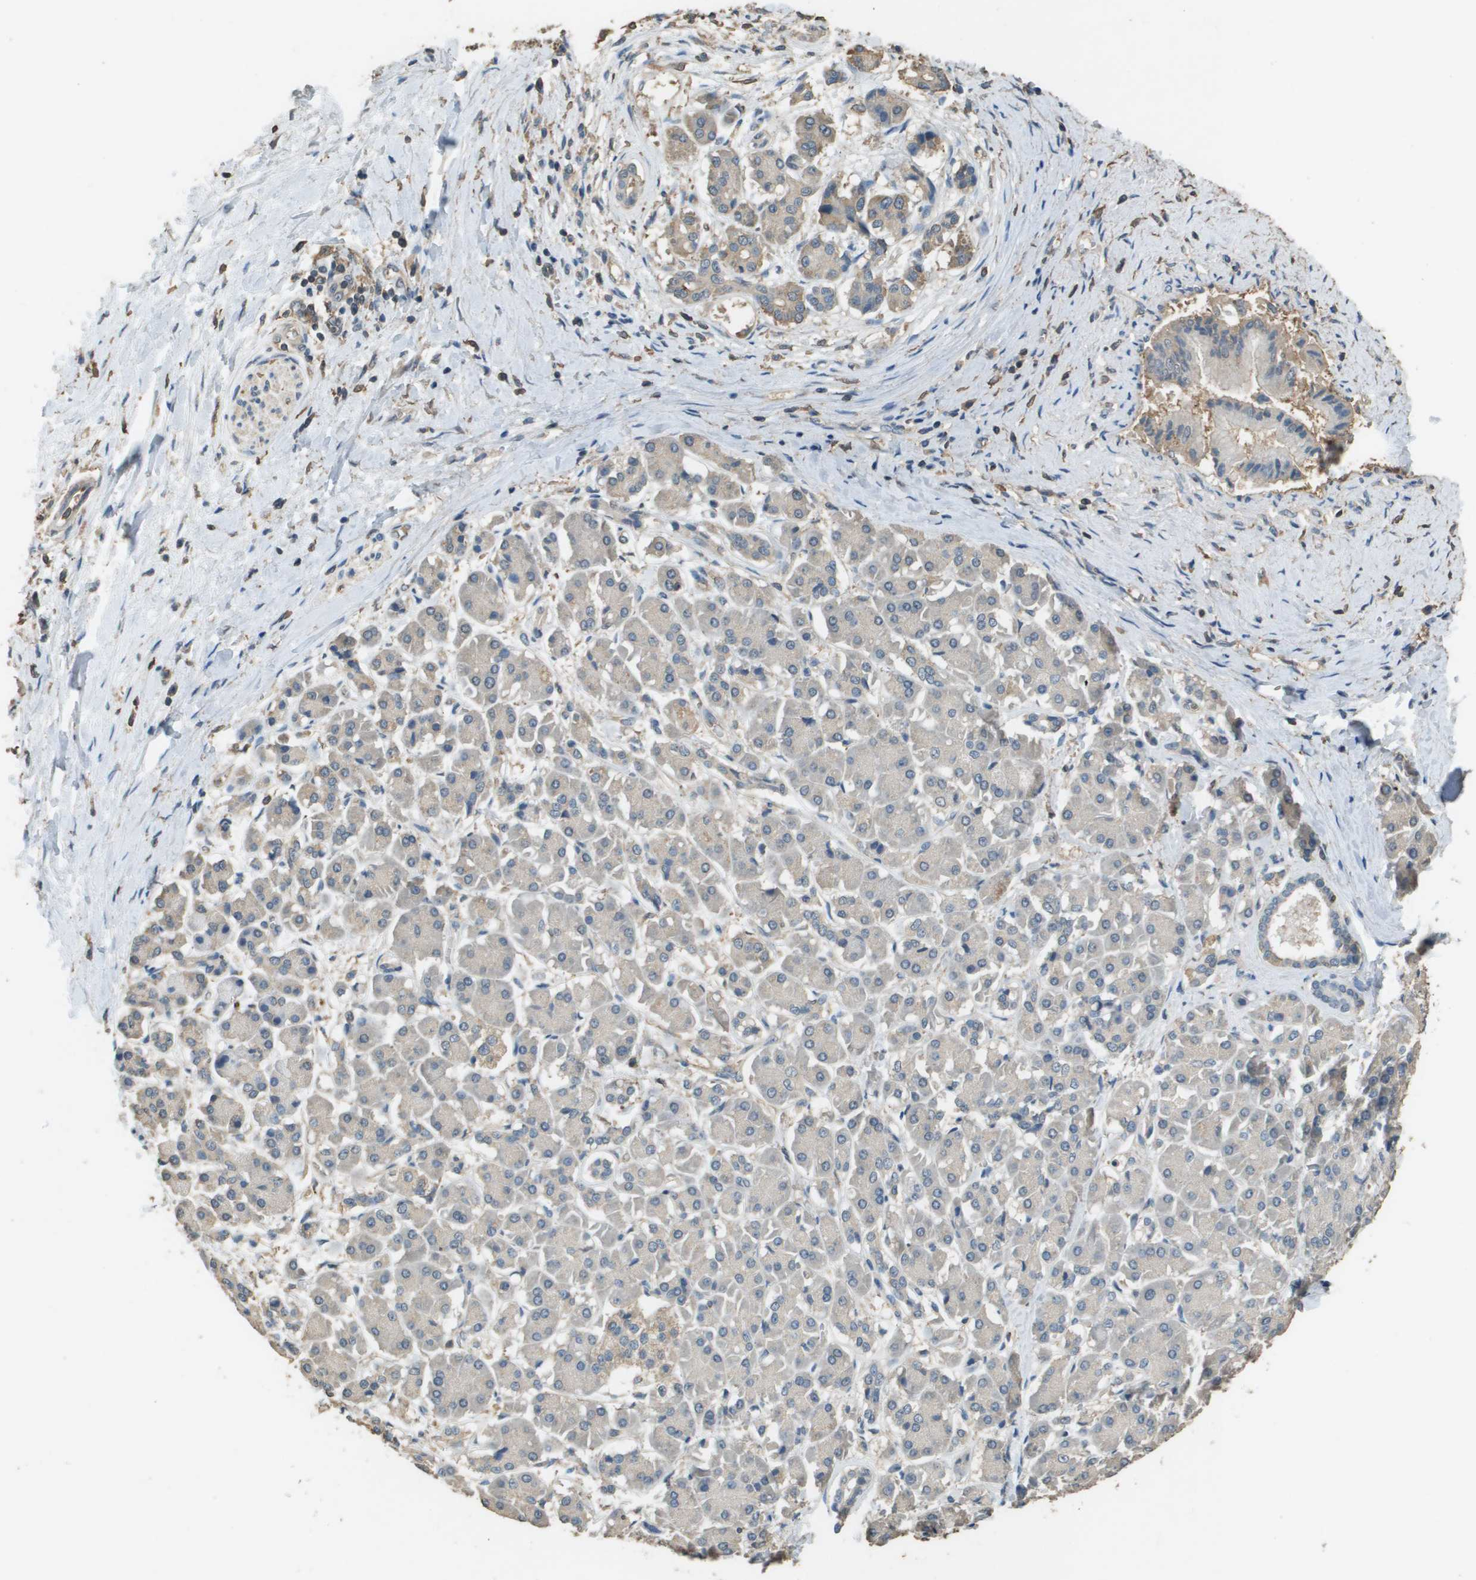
{"staining": {"intensity": "negative", "quantity": "none", "location": "none"}, "tissue": "pancreatic cancer", "cell_type": "Tumor cells", "image_type": "cancer", "snomed": [{"axis": "morphology", "description": "Adenocarcinoma, NOS"}, {"axis": "topography", "description": "Pancreas"}], "caption": "Tumor cells are negative for protein expression in human adenocarcinoma (pancreatic).", "gene": "MS4A7", "patient": {"sex": "male", "age": 55}}